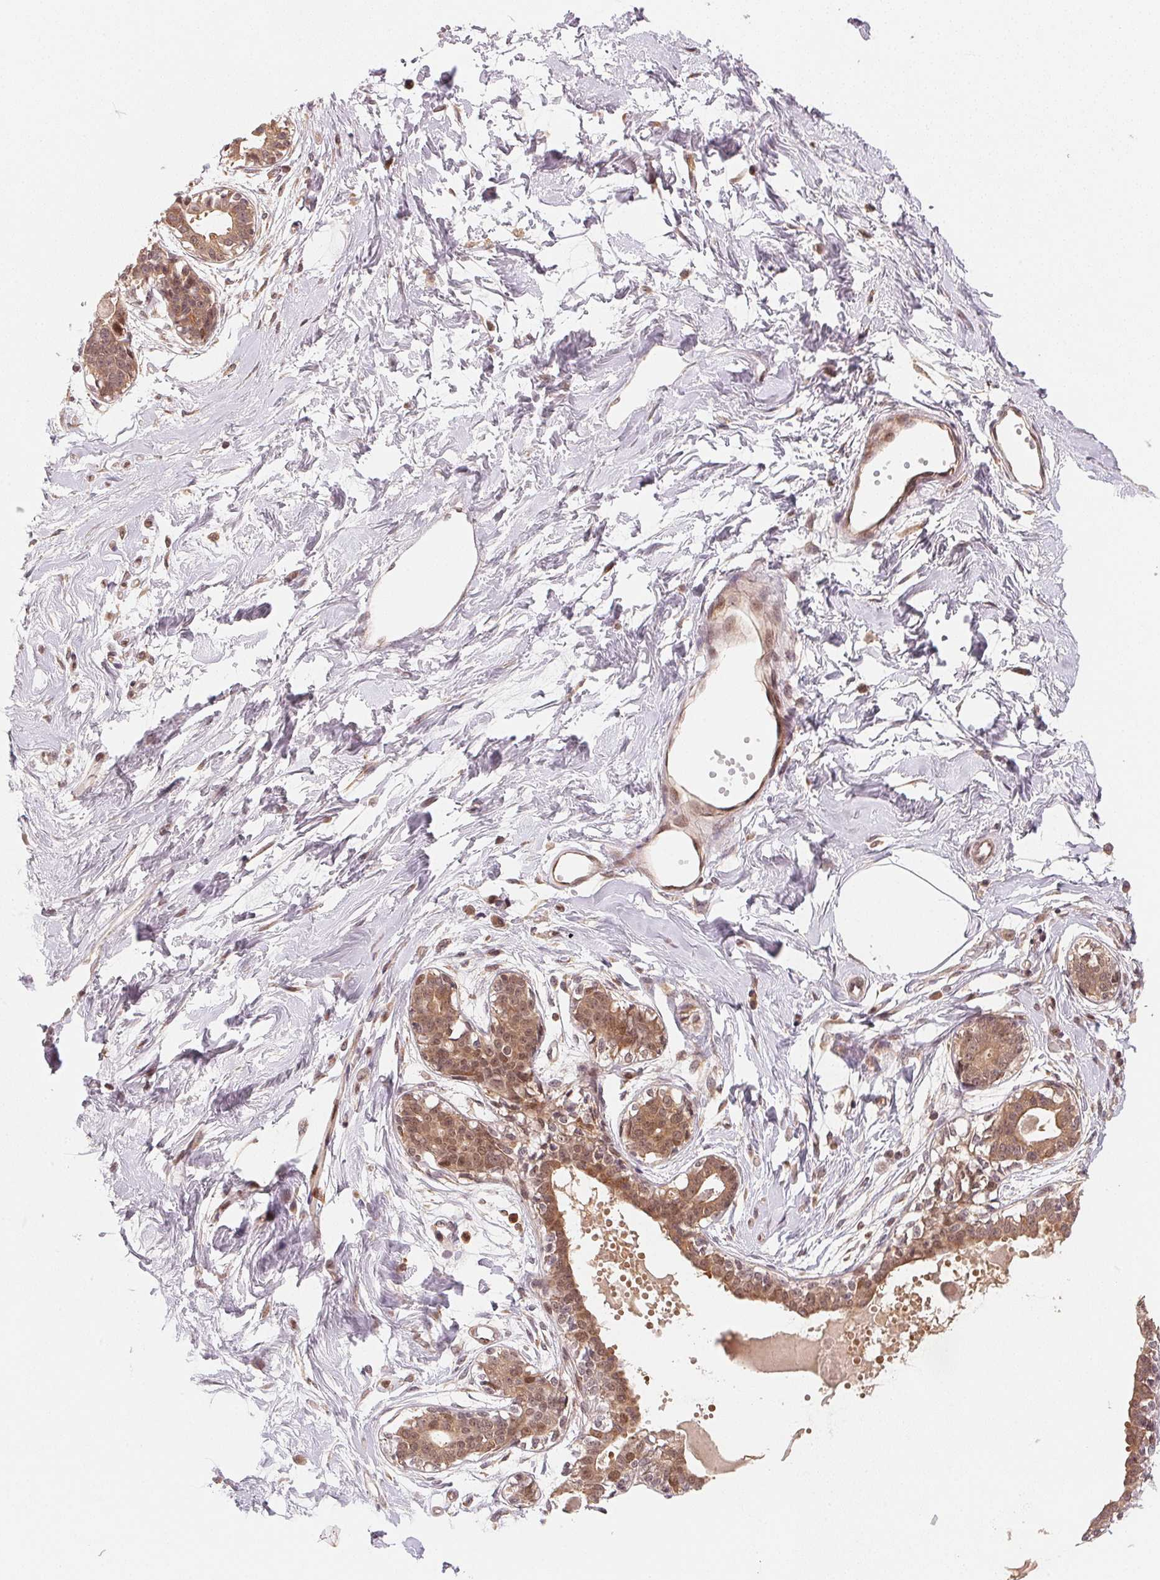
{"staining": {"intensity": "moderate", "quantity": "25%-75%", "location": "cytoplasmic/membranous,nuclear"}, "tissue": "breast", "cell_type": "Adipocytes", "image_type": "normal", "snomed": [{"axis": "morphology", "description": "Normal tissue, NOS"}, {"axis": "topography", "description": "Breast"}], "caption": "The micrograph exhibits immunohistochemical staining of unremarkable breast. There is moderate cytoplasmic/membranous,nuclear staining is present in approximately 25%-75% of adipocytes.", "gene": "CCDC102B", "patient": {"sex": "female", "age": 45}}